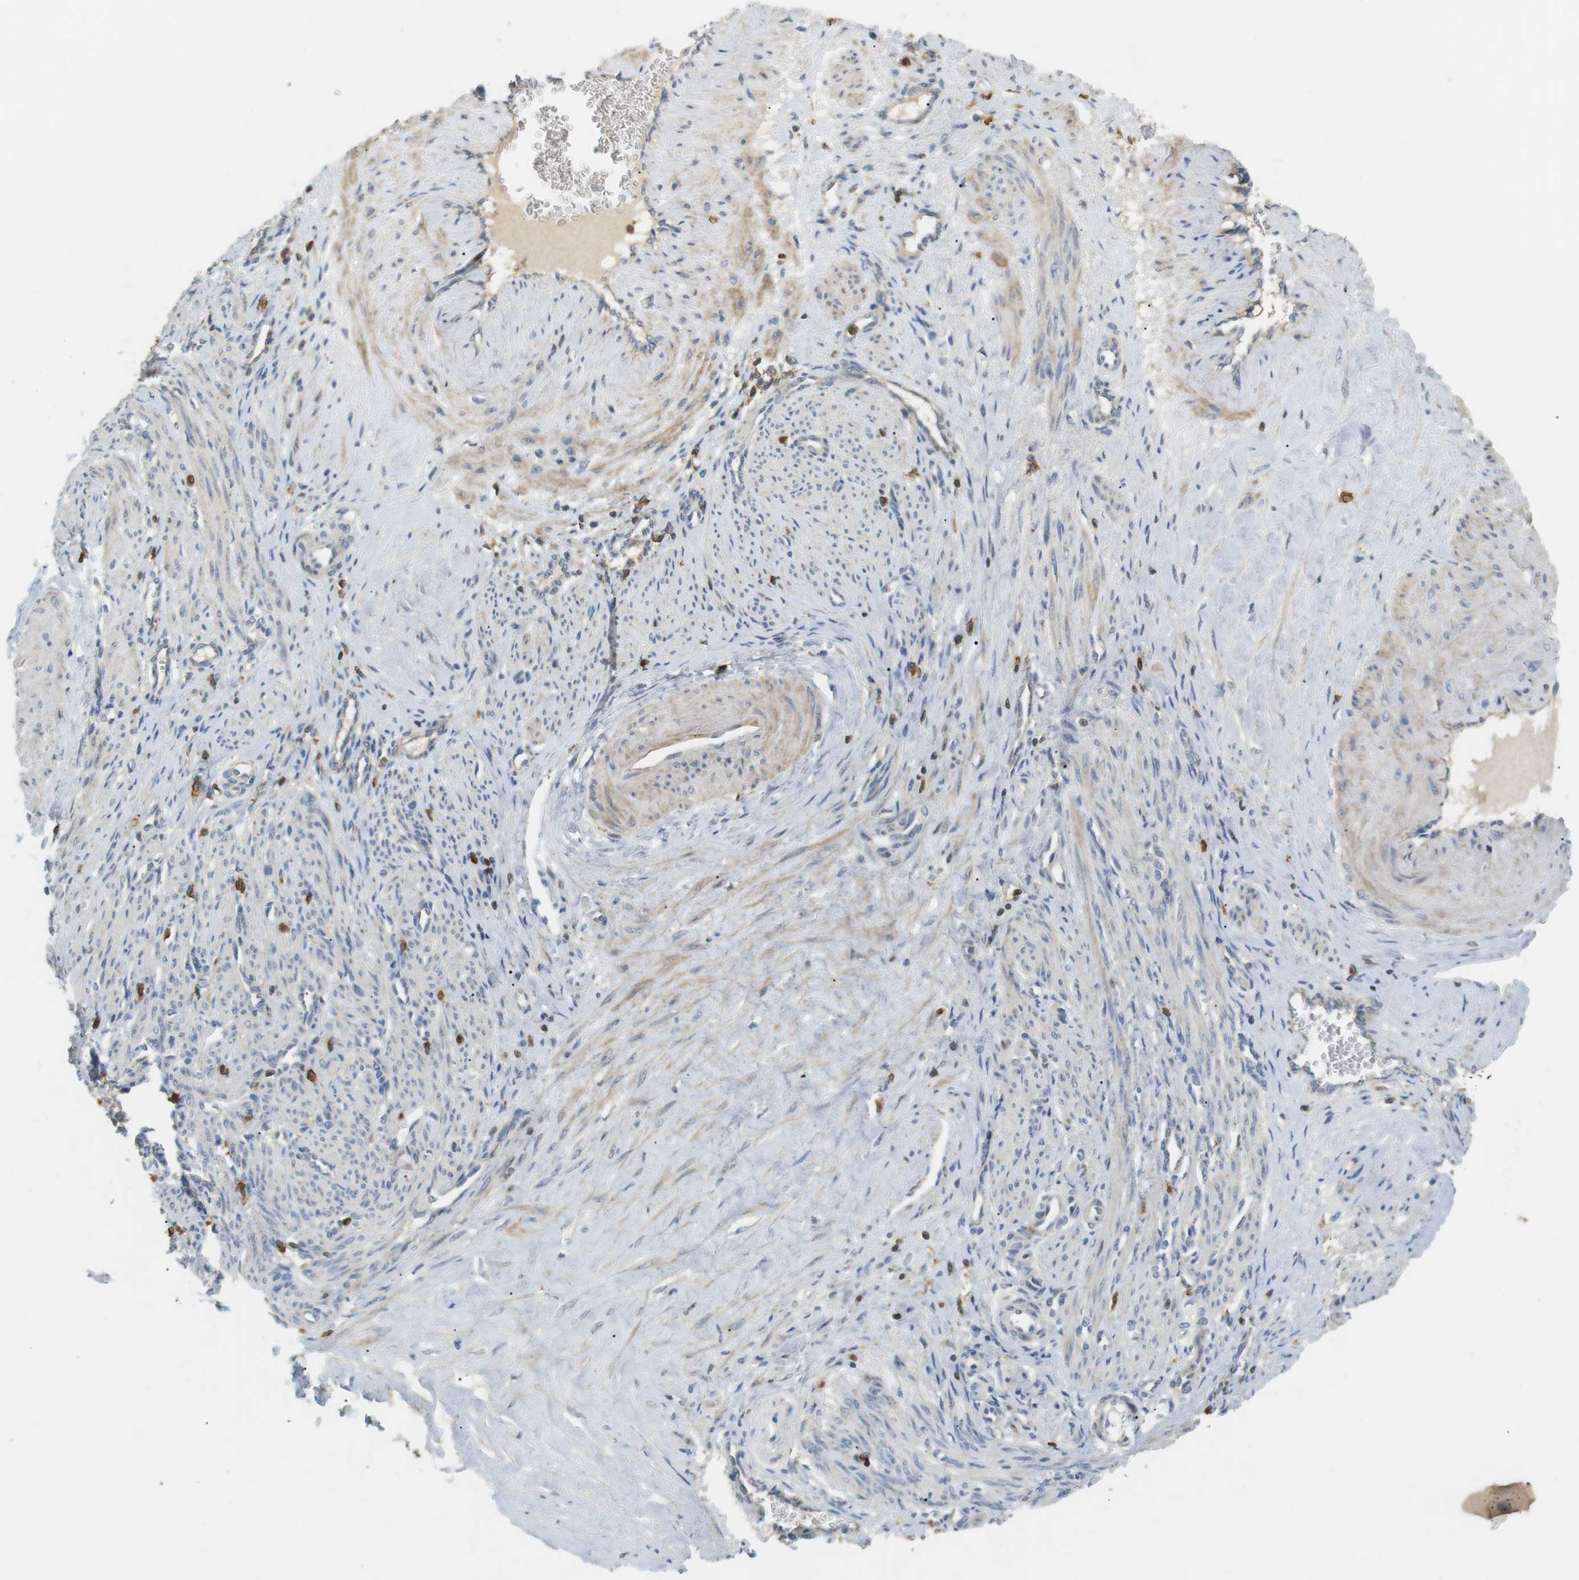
{"staining": {"intensity": "moderate", "quantity": ">75%", "location": "cytoplasmic/membranous"}, "tissue": "smooth muscle", "cell_type": "Smooth muscle cells", "image_type": "normal", "snomed": [{"axis": "morphology", "description": "Normal tissue, NOS"}, {"axis": "topography", "description": "Endometrium"}], "caption": "Immunohistochemical staining of normal smooth muscle reveals moderate cytoplasmic/membranous protein staining in about >75% of smooth muscle cells.", "gene": "P2RY1", "patient": {"sex": "female", "age": 33}}